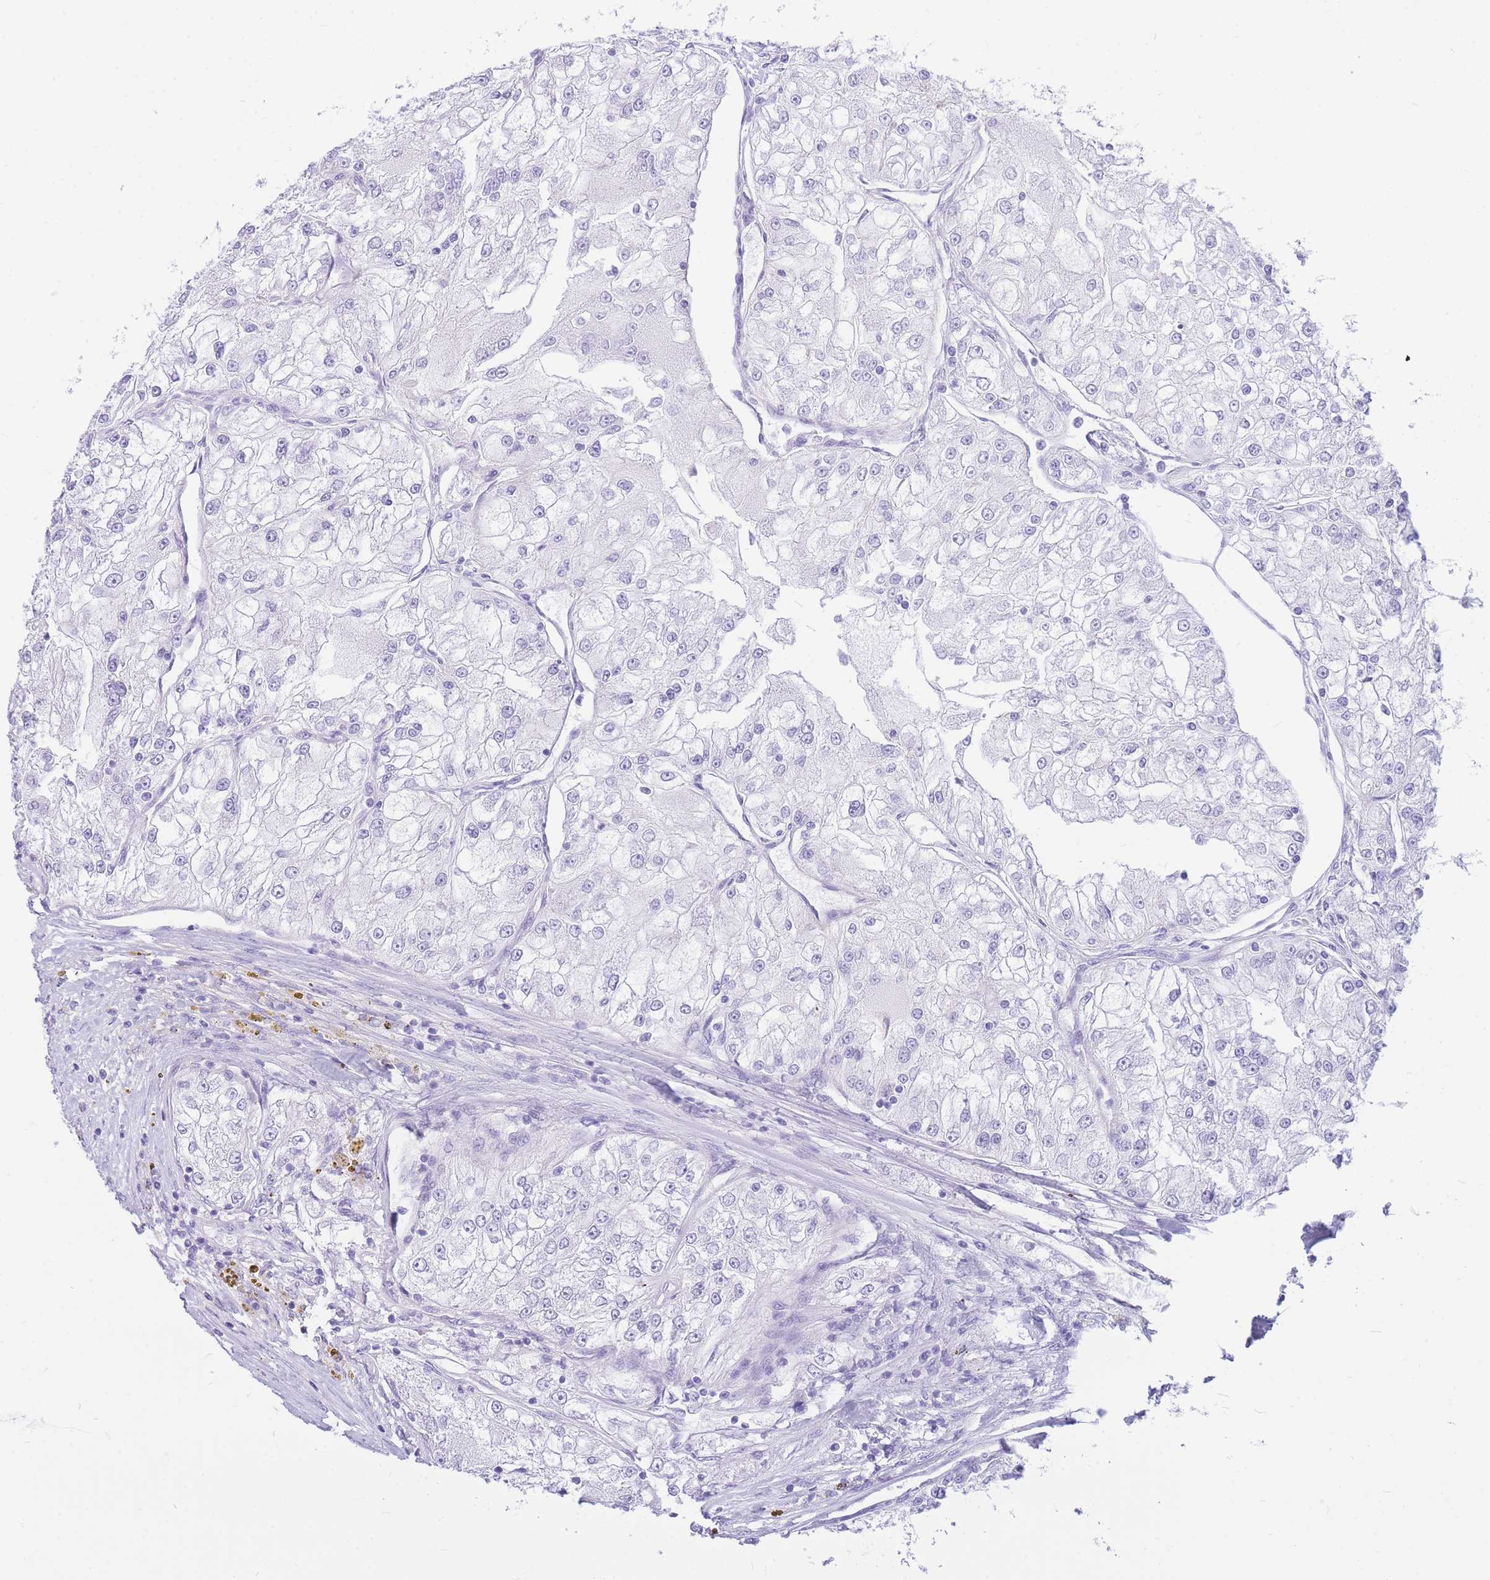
{"staining": {"intensity": "negative", "quantity": "none", "location": "none"}, "tissue": "renal cancer", "cell_type": "Tumor cells", "image_type": "cancer", "snomed": [{"axis": "morphology", "description": "Adenocarcinoma, NOS"}, {"axis": "topography", "description": "Kidney"}], "caption": "Renal adenocarcinoma stained for a protein using immunohistochemistry (IHC) displays no staining tumor cells.", "gene": "ZNF311", "patient": {"sex": "female", "age": 72}}